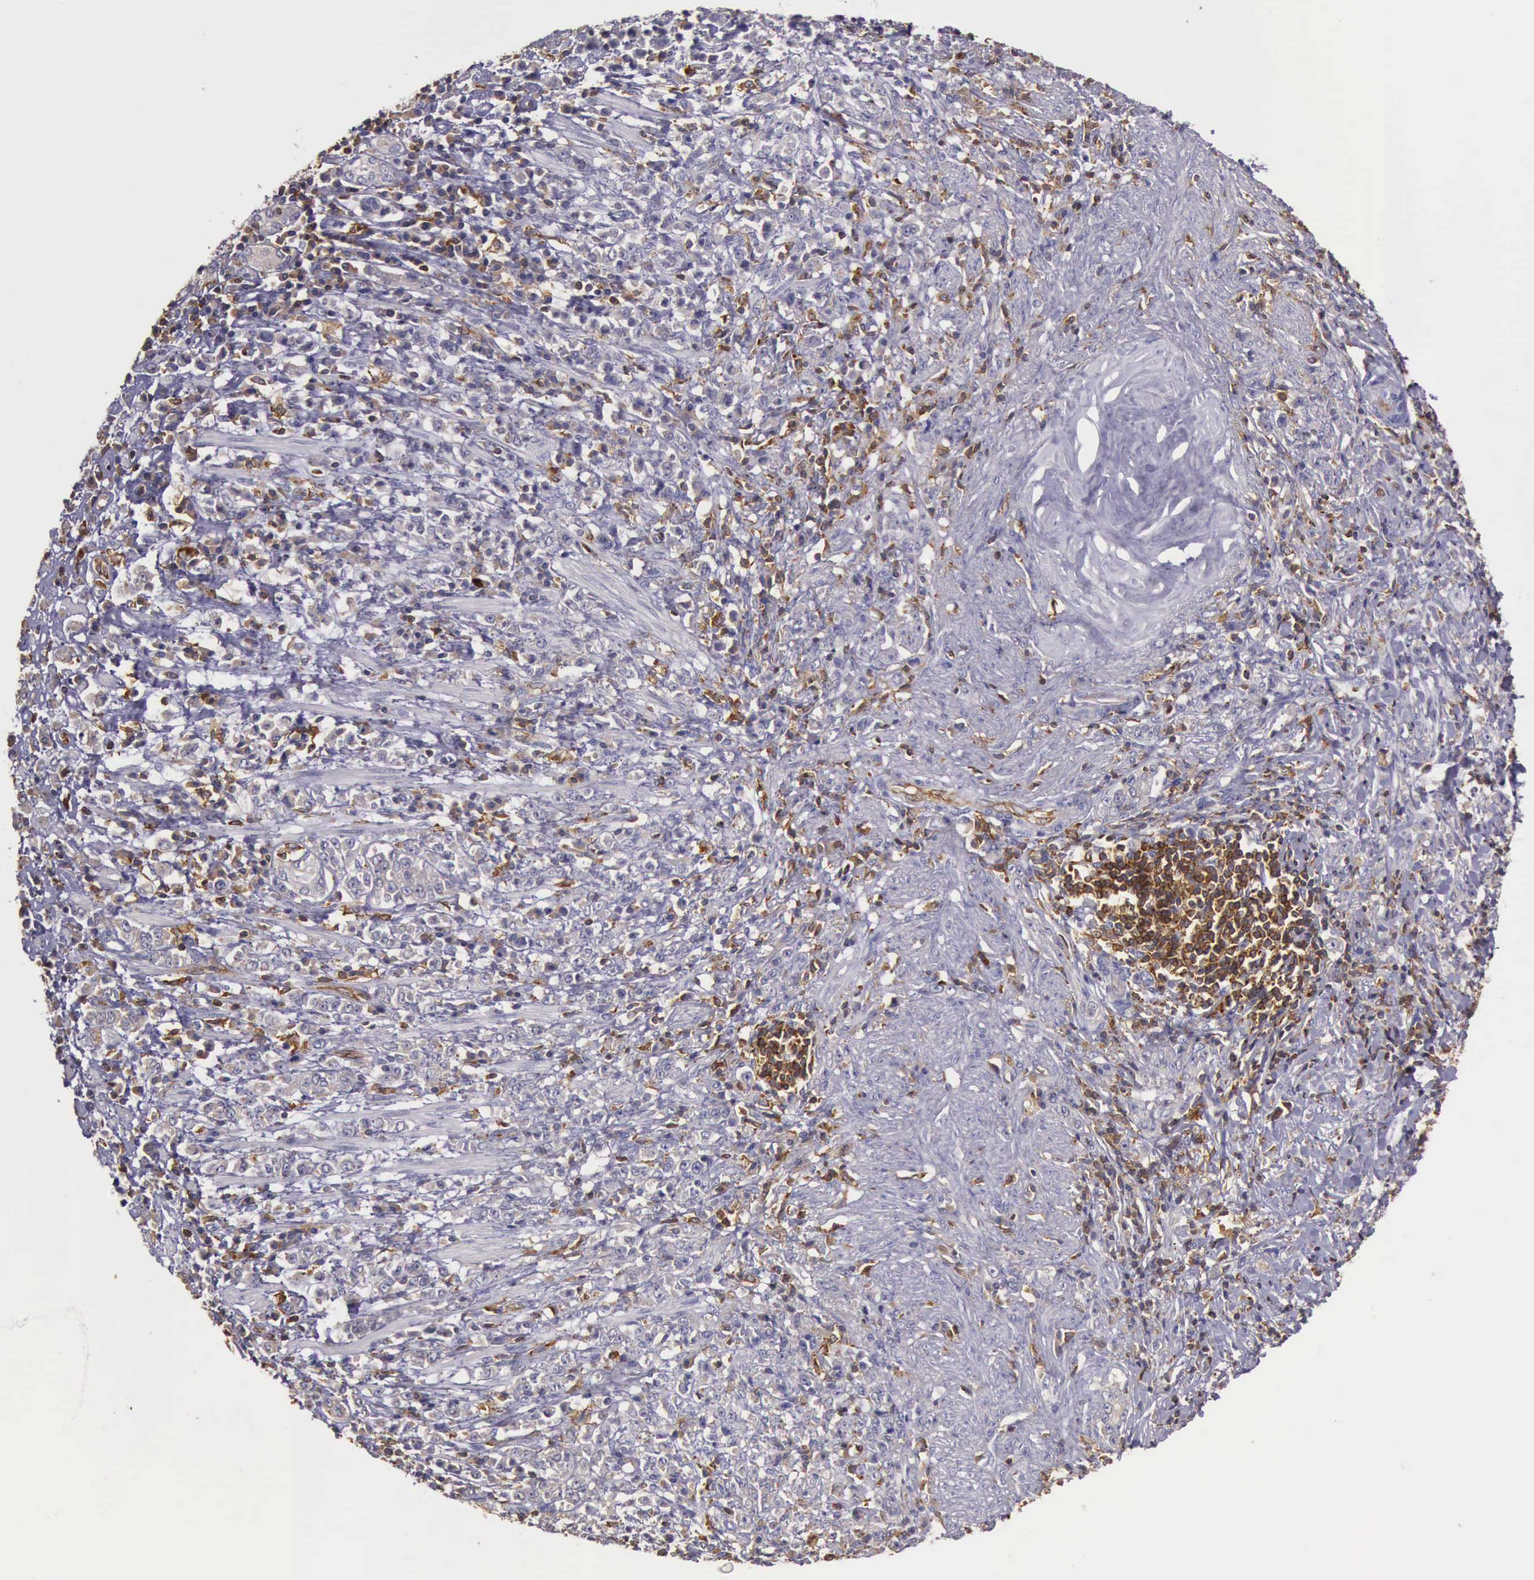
{"staining": {"intensity": "negative", "quantity": "none", "location": "none"}, "tissue": "stomach cancer", "cell_type": "Tumor cells", "image_type": "cancer", "snomed": [{"axis": "morphology", "description": "Adenocarcinoma, NOS"}, {"axis": "topography", "description": "Stomach, lower"}], "caption": "Tumor cells are negative for protein expression in human stomach adenocarcinoma. (Stains: DAB IHC with hematoxylin counter stain, Microscopy: brightfield microscopy at high magnification).", "gene": "ARHGAP4", "patient": {"sex": "male", "age": 88}}